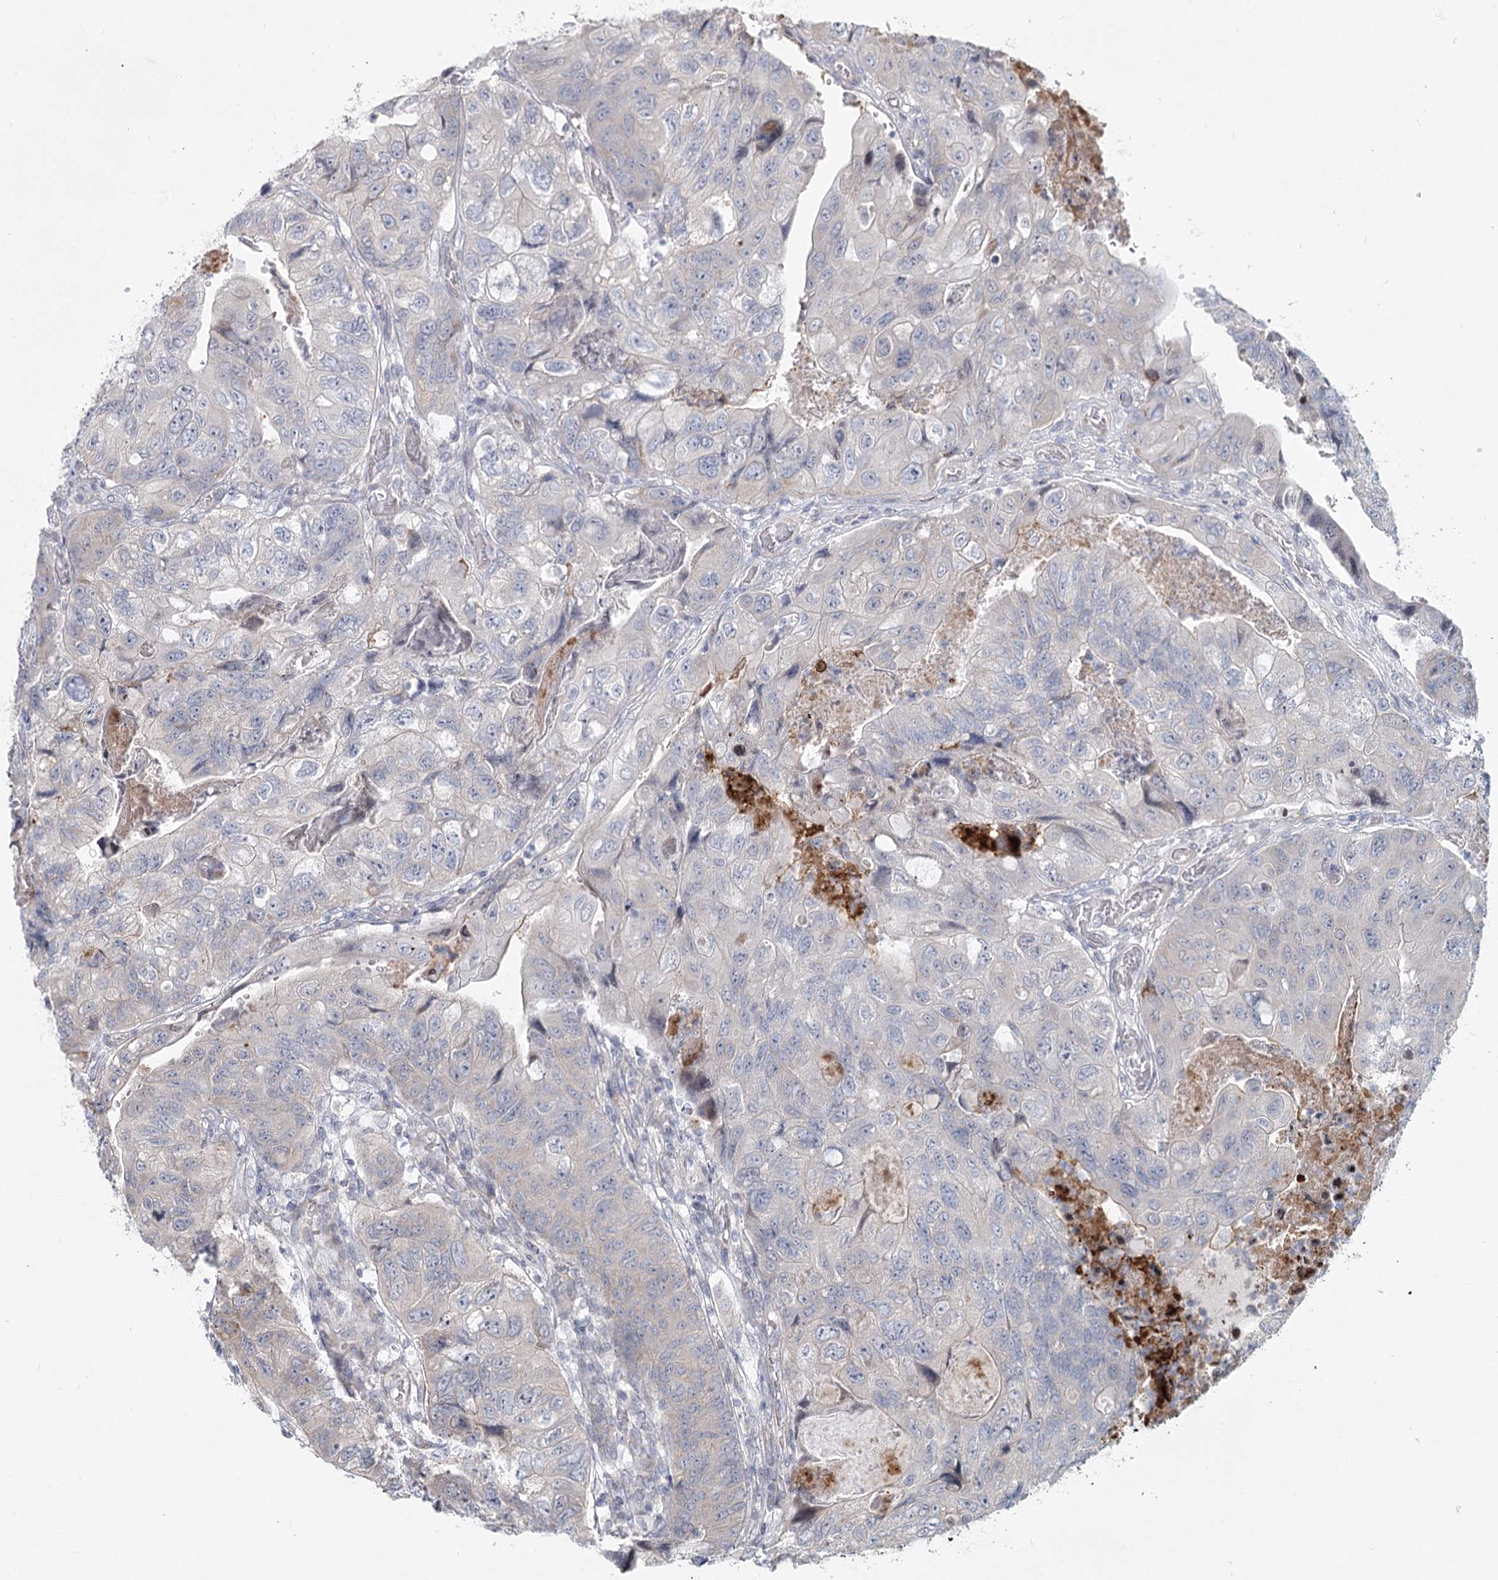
{"staining": {"intensity": "negative", "quantity": "none", "location": "none"}, "tissue": "colorectal cancer", "cell_type": "Tumor cells", "image_type": "cancer", "snomed": [{"axis": "morphology", "description": "Adenocarcinoma, NOS"}, {"axis": "topography", "description": "Rectum"}], "caption": "A micrograph of human colorectal cancer is negative for staining in tumor cells.", "gene": "SPINK13", "patient": {"sex": "male", "age": 63}}